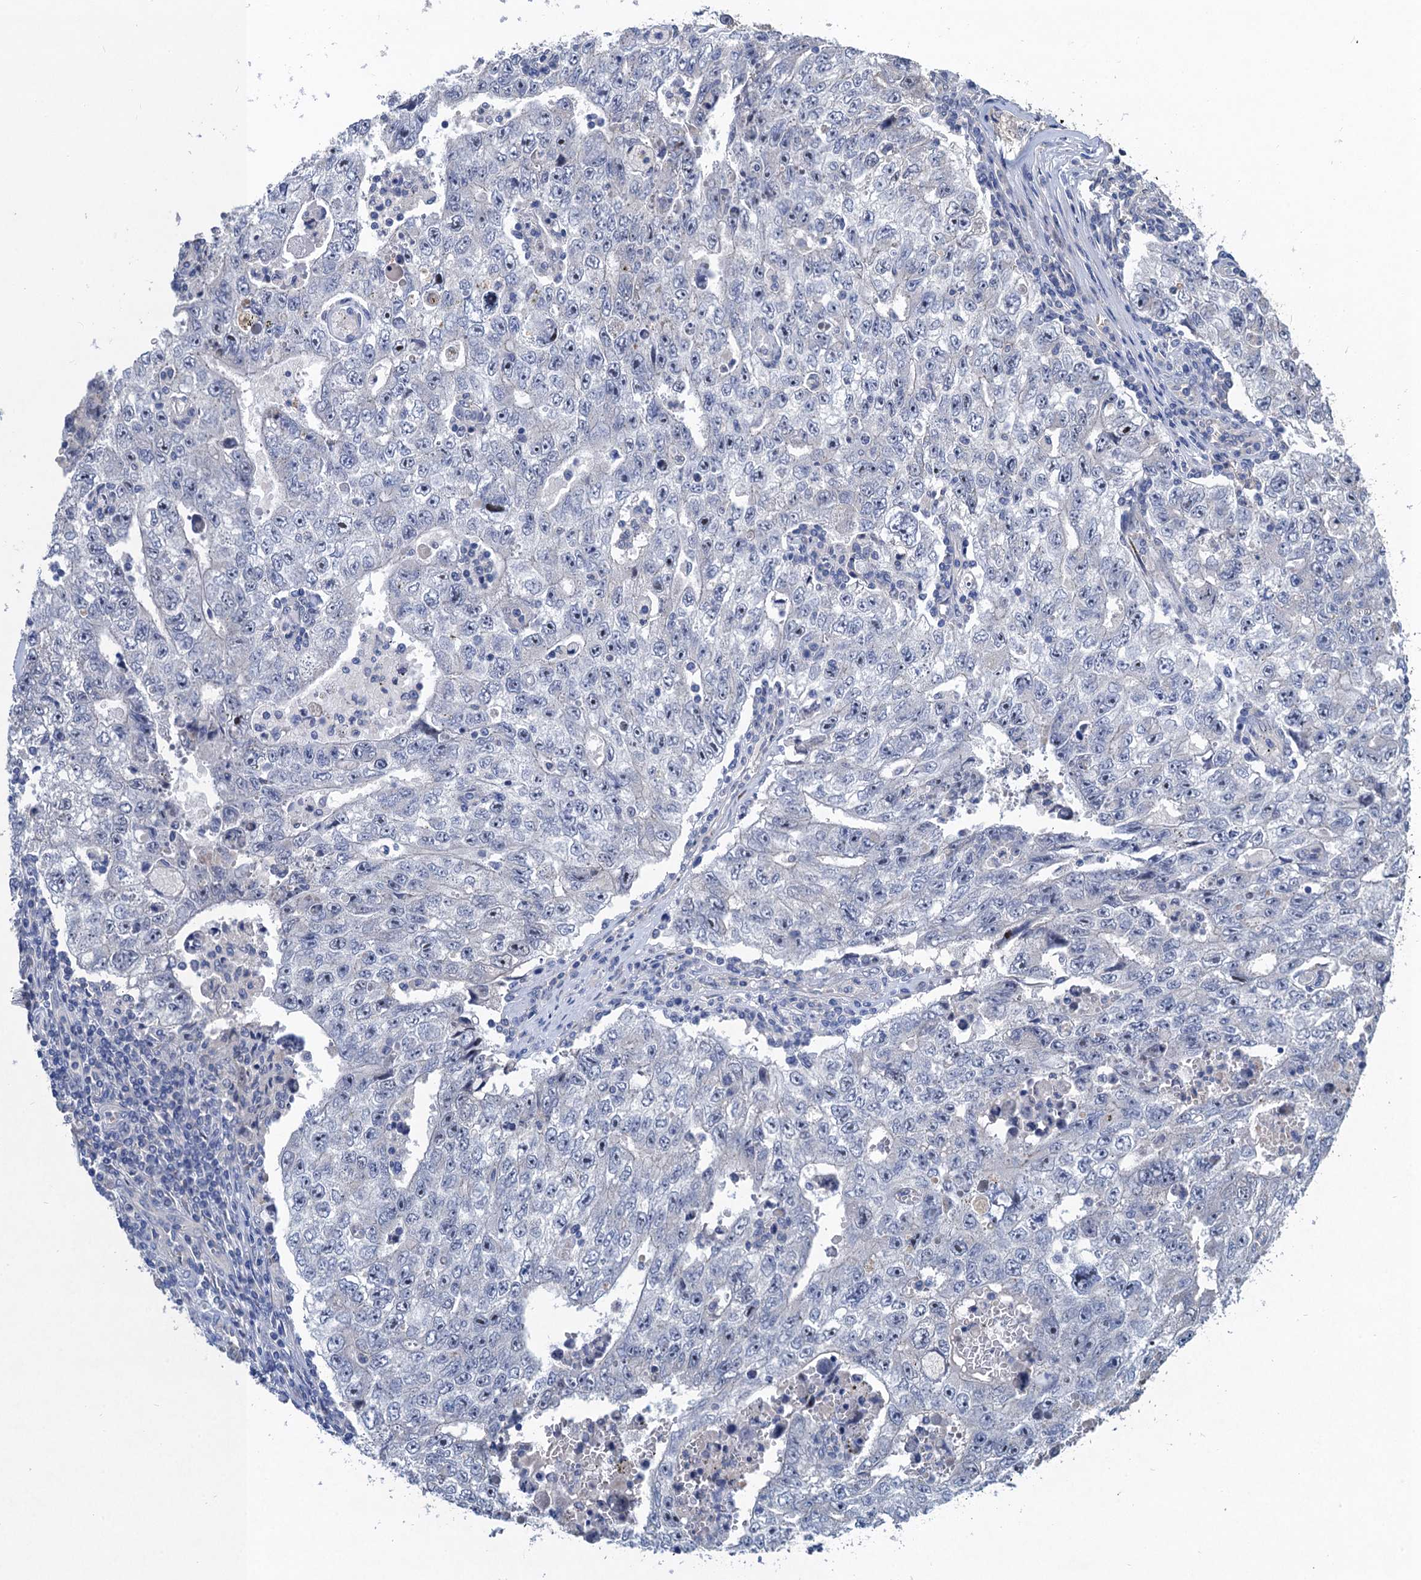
{"staining": {"intensity": "negative", "quantity": "none", "location": "none"}, "tissue": "testis cancer", "cell_type": "Tumor cells", "image_type": "cancer", "snomed": [{"axis": "morphology", "description": "Carcinoma, Embryonal, NOS"}, {"axis": "topography", "description": "Testis"}], "caption": "A photomicrograph of testis cancer (embryonal carcinoma) stained for a protein exhibits no brown staining in tumor cells.", "gene": "TRAF7", "patient": {"sex": "male", "age": 17}}